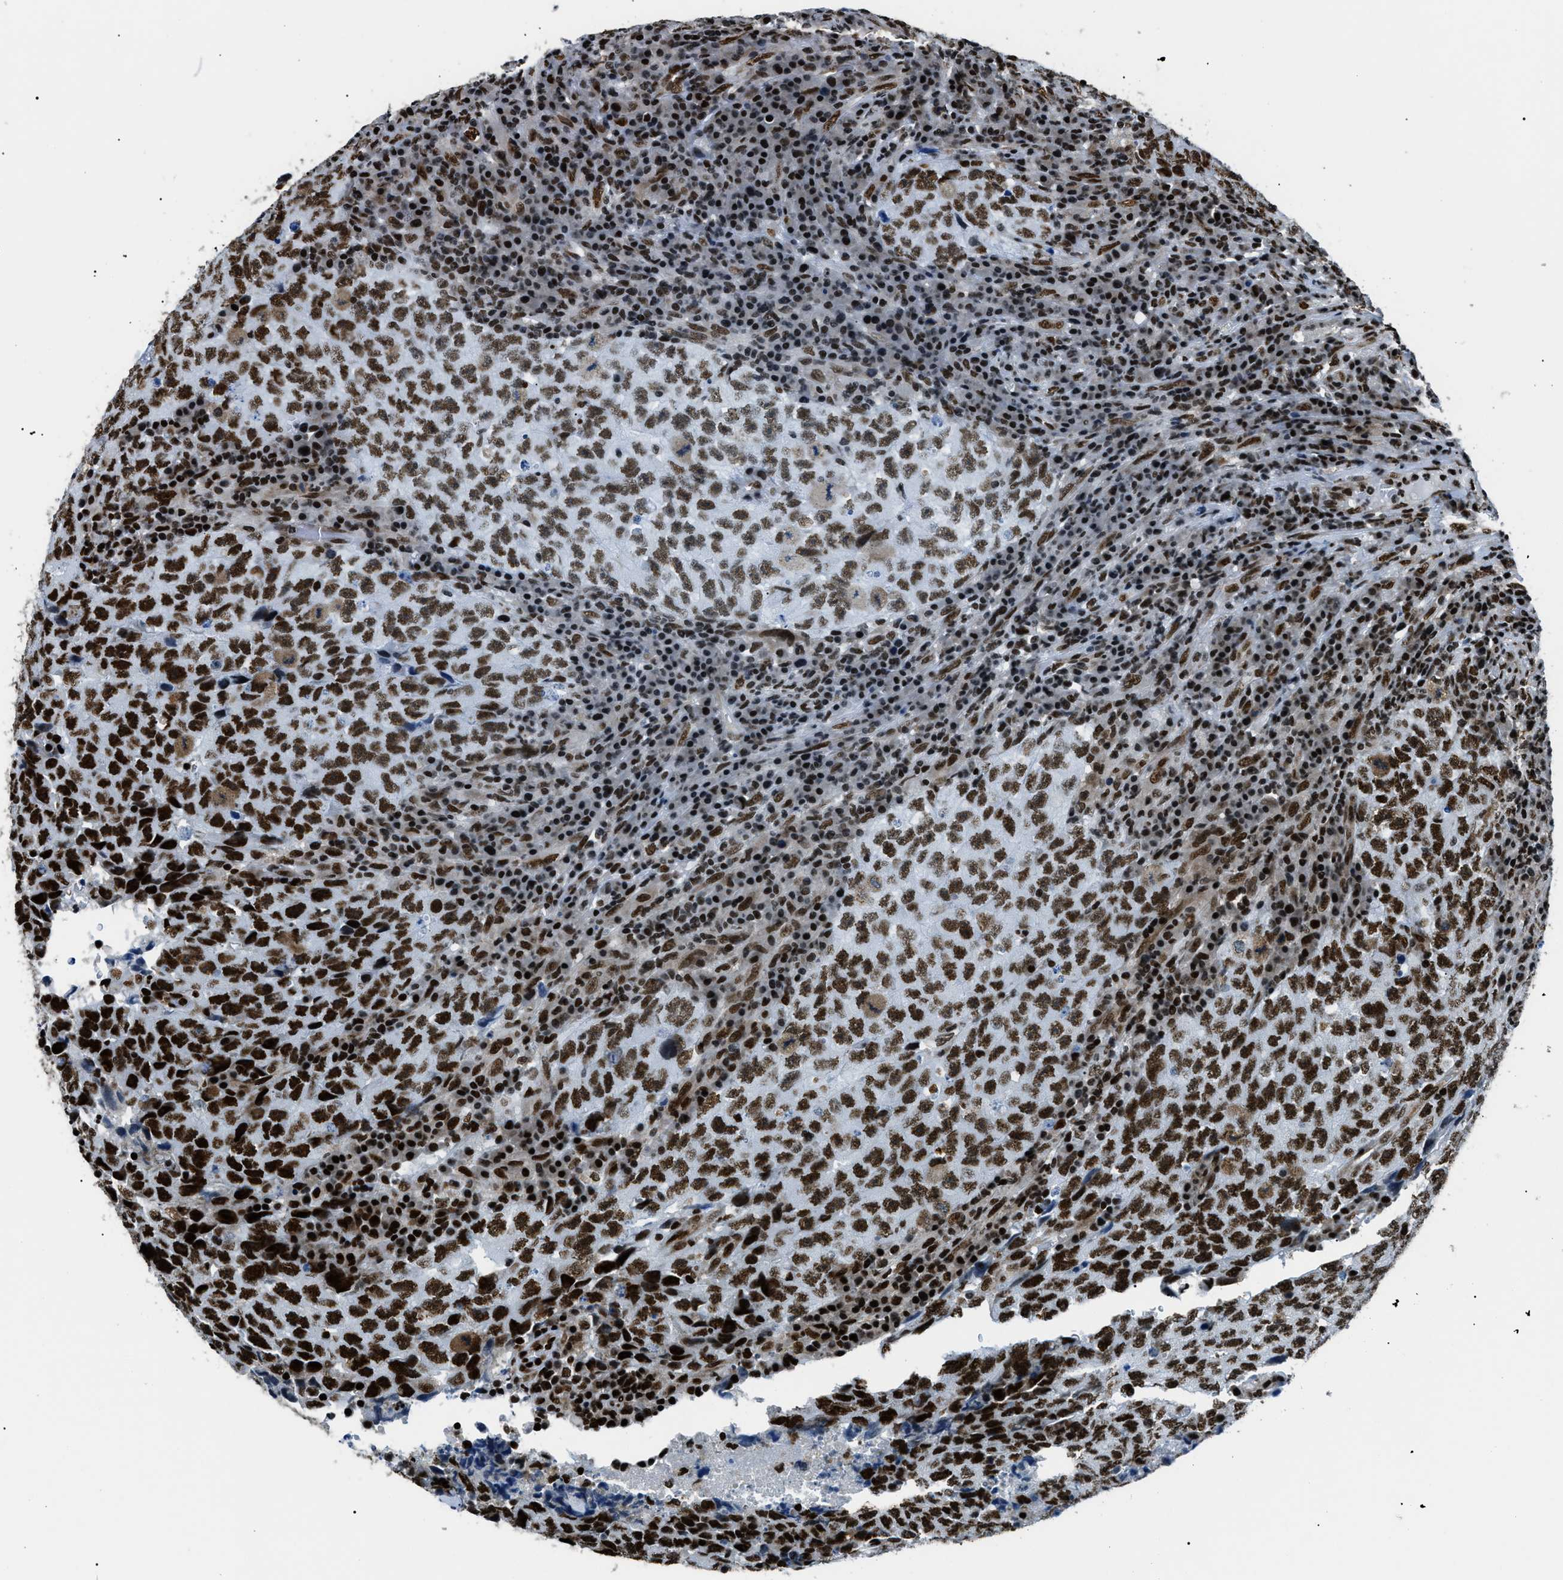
{"staining": {"intensity": "strong", "quantity": ">75%", "location": "nuclear"}, "tissue": "testis cancer", "cell_type": "Tumor cells", "image_type": "cancer", "snomed": [{"axis": "morphology", "description": "Necrosis, NOS"}, {"axis": "morphology", "description": "Carcinoma, Embryonal, NOS"}, {"axis": "topography", "description": "Testis"}], "caption": "Testis cancer stained for a protein (brown) reveals strong nuclear positive positivity in approximately >75% of tumor cells.", "gene": "HNRNPK", "patient": {"sex": "male", "age": 19}}